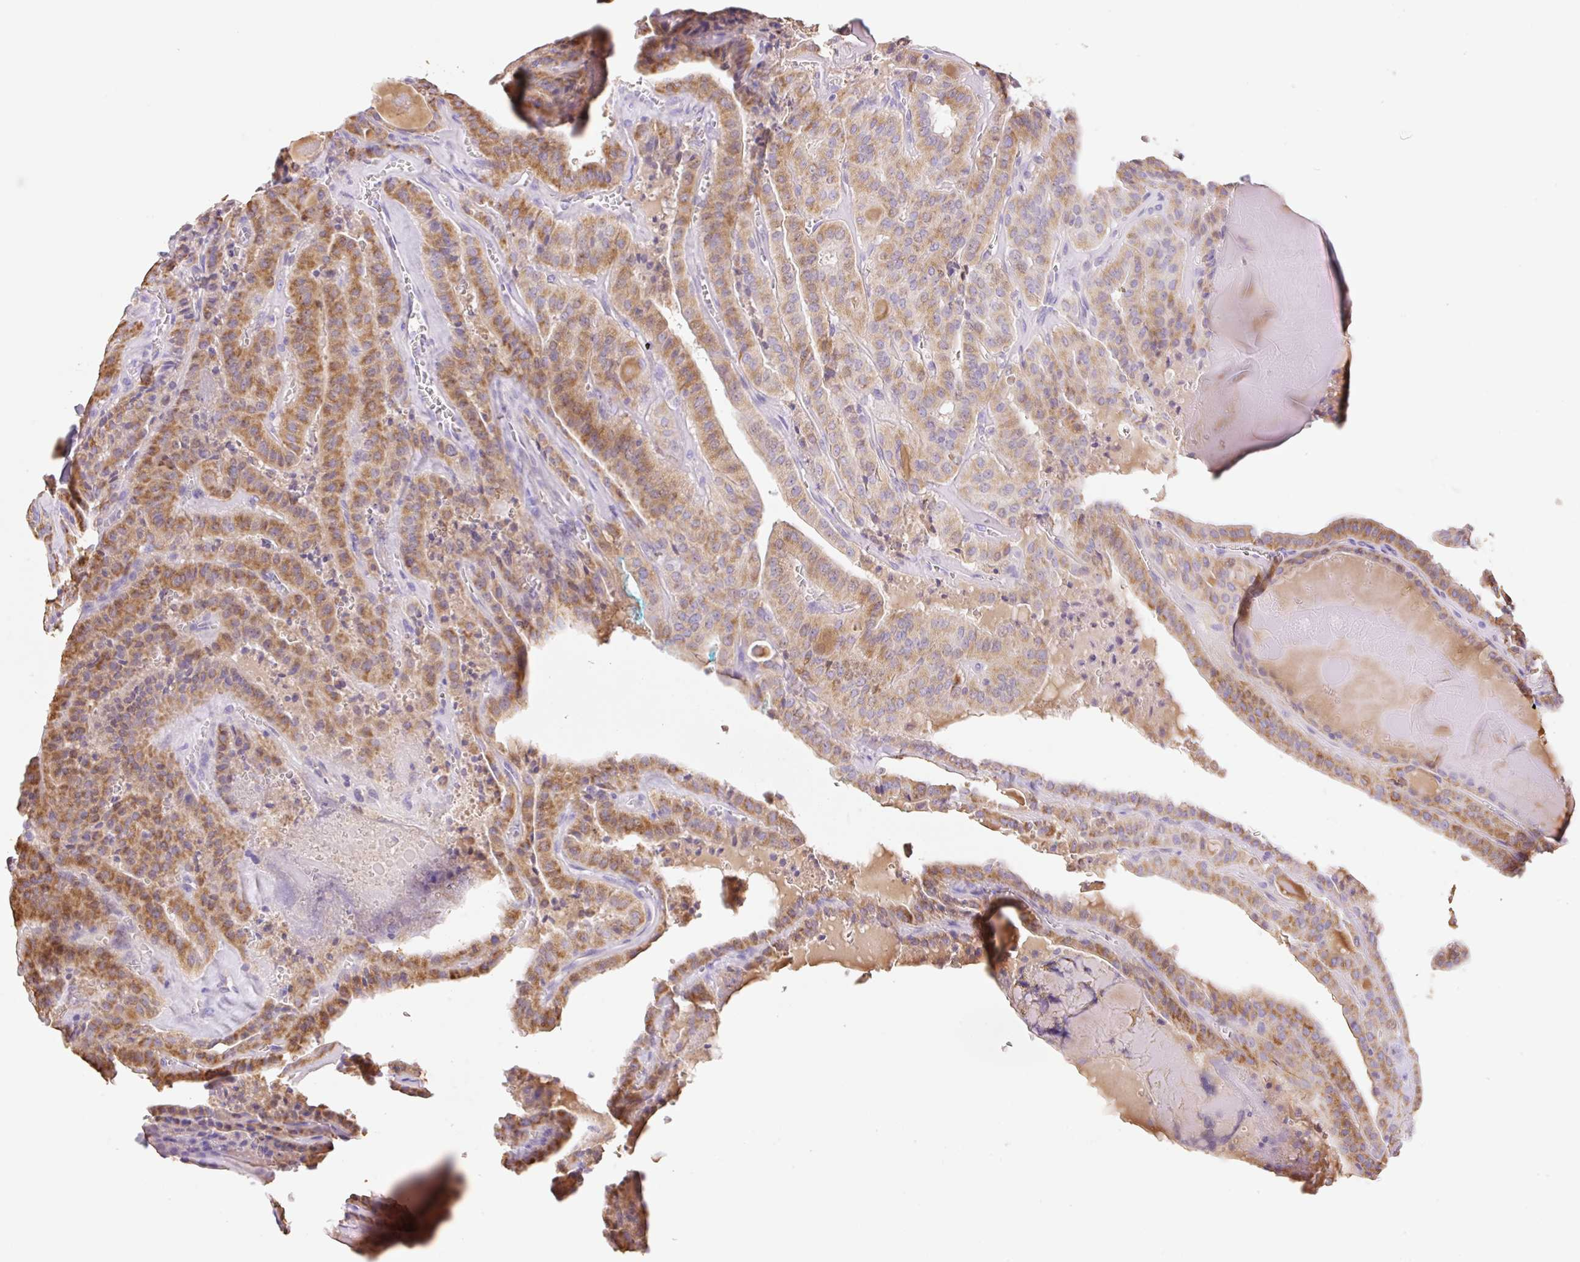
{"staining": {"intensity": "moderate", "quantity": ">75%", "location": "cytoplasmic/membranous"}, "tissue": "thyroid cancer", "cell_type": "Tumor cells", "image_type": "cancer", "snomed": [{"axis": "morphology", "description": "Papillary adenocarcinoma, NOS"}, {"axis": "topography", "description": "Thyroid gland"}], "caption": "Immunohistochemistry of thyroid papillary adenocarcinoma reveals medium levels of moderate cytoplasmic/membranous staining in about >75% of tumor cells. Nuclei are stained in blue.", "gene": "COPZ2", "patient": {"sex": "male", "age": 52}}